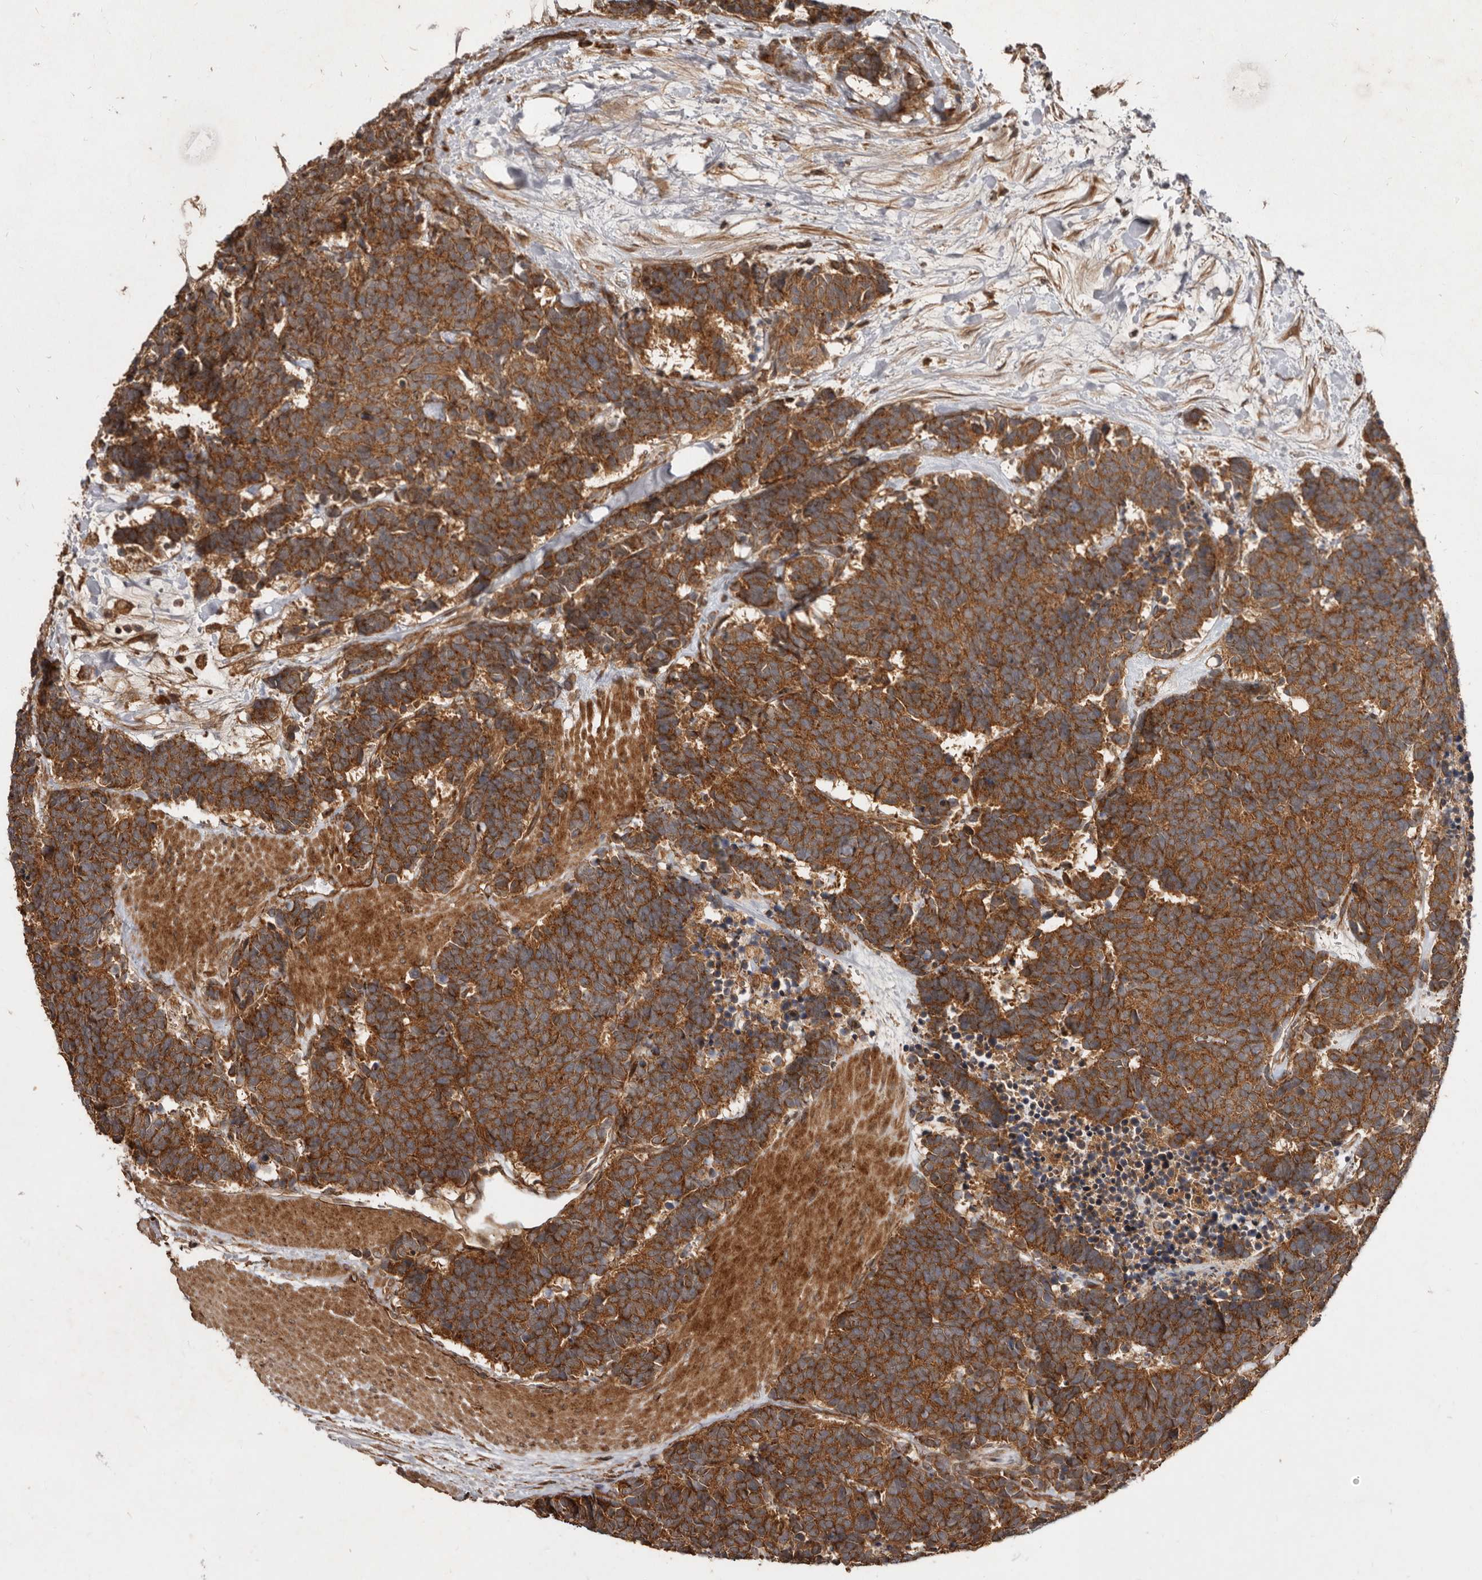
{"staining": {"intensity": "moderate", "quantity": ">75%", "location": "cytoplasmic/membranous"}, "tissue": "carcinoid", "cell_type": "Tumor cells", "image_type": "cancer", "snomed": [{"axis": "morphology", "description": "Carcinoma, NOS"}, {"axis": "morphology", "description": "Carcinoid, malignant, NOS"}, {"axis": "topography", "description": "Urinary bladder"}], "caption": "Protein analysis of carcinoid tissue reveals moderate cytoplasmic/membranous positivity in approximately >75% of tumor cells.", "gene": "STK36", "patient": {"sex": "male", "age": 57}}